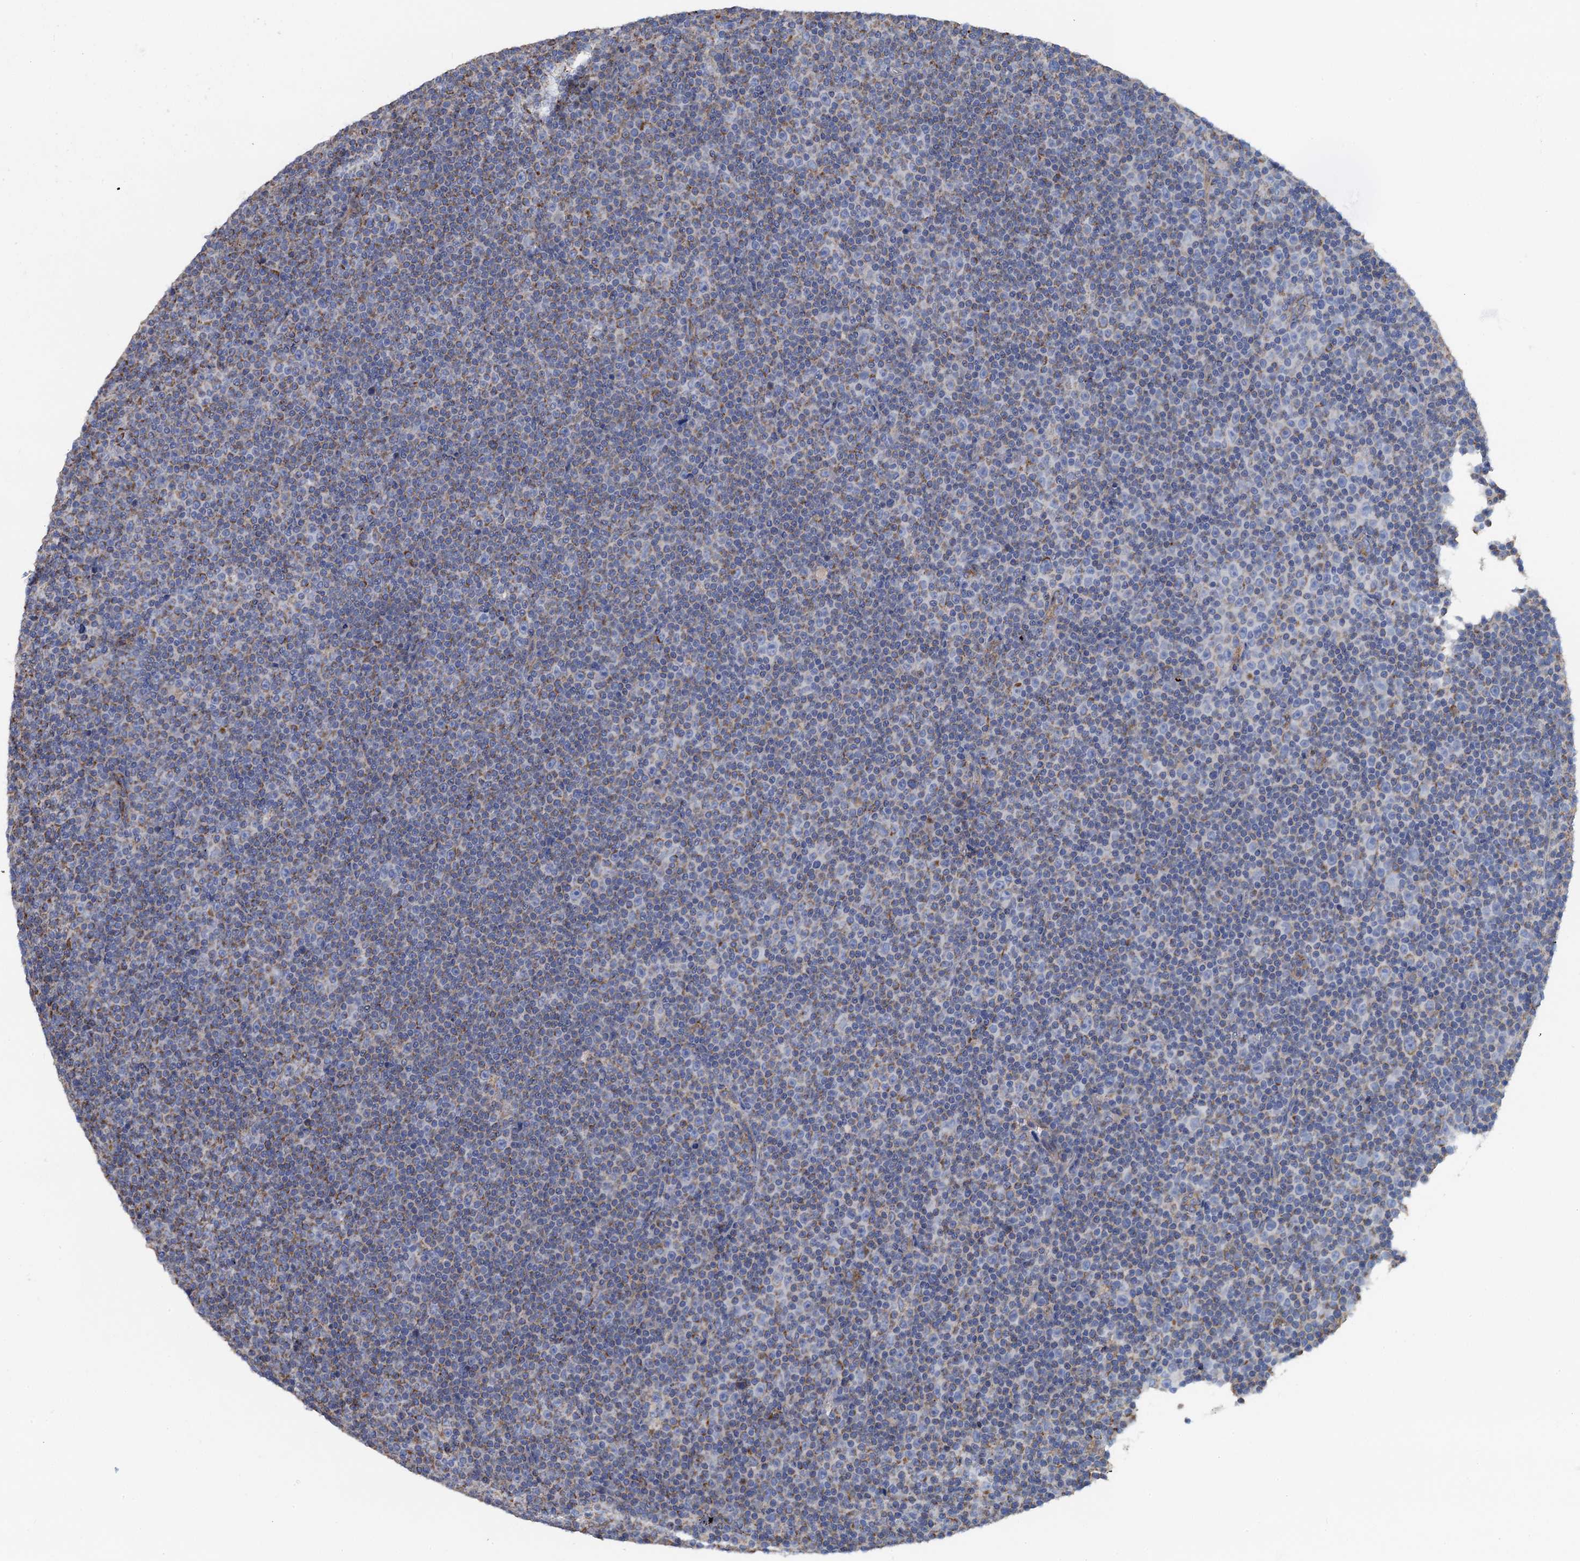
{"staining": {"intensity": "moderate", "quantity": "<25%", "location": "cytoplasmic/membranous"}, "tissue": "lymphoma", "cell_type": "Tumor cells", "image_type": "cancer", "snomed": [{"axis": "morphology", "description": "Malignant lymphoma, non-Hodgkin's type, Low grade"}, {"axis": "topography", "description": "Lymph node"}], "caption": "Tumor cells show low levels of moderate cytoplasmic/membranous expression in about <25% of cells in lymphoma. (Stains: DAB (3,3'-diaminobenzidine) in brown, nuclei in blue, Microscopy: brightfield microscopy at high magnification).", "gene": "GCSH", "patient": {"sex": "female", "age": 67}}